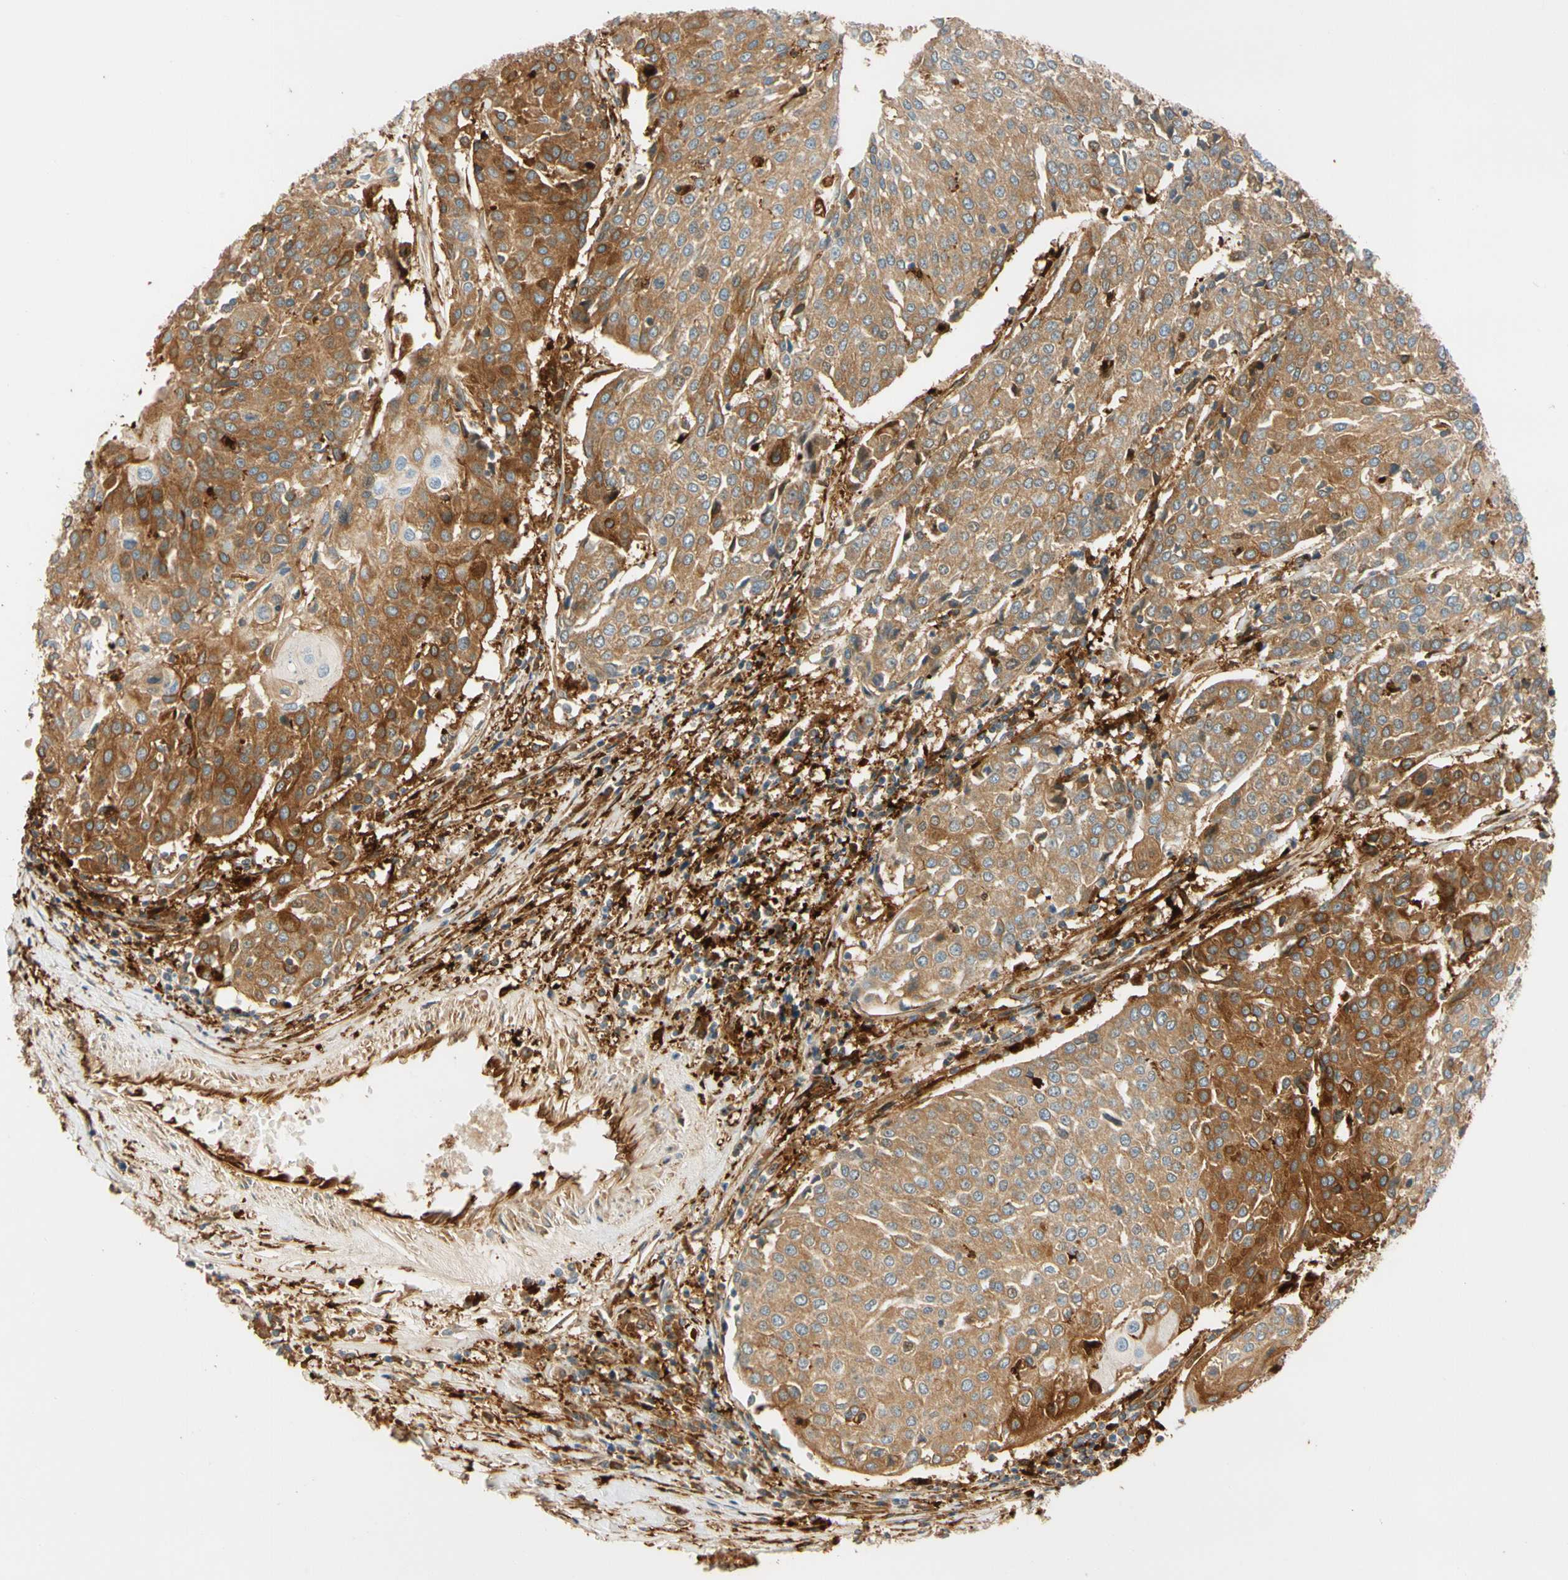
{"staining": {"intensity": "moderate", "quantity": ">75%", "location": "cytoplasmic/membranous"}, "tissue": "urothelial cancer", "cell_type": "Tumor cells", "image_type": "cancer", "snomed": [{"axis": "morphology", "description": "Urothelial carcinoma, High grade"}, {"axis": "topography", "description": "Urinary bladder"}], "caption": "This is a histology image of immunohistochemistry (IHC) staining of urothelial cancer, which shows moderate expression in the cytoplasmic/membranous of tumor cells.", "gene": "PARP14", "patient": {"sex": "female", "age": 85}}